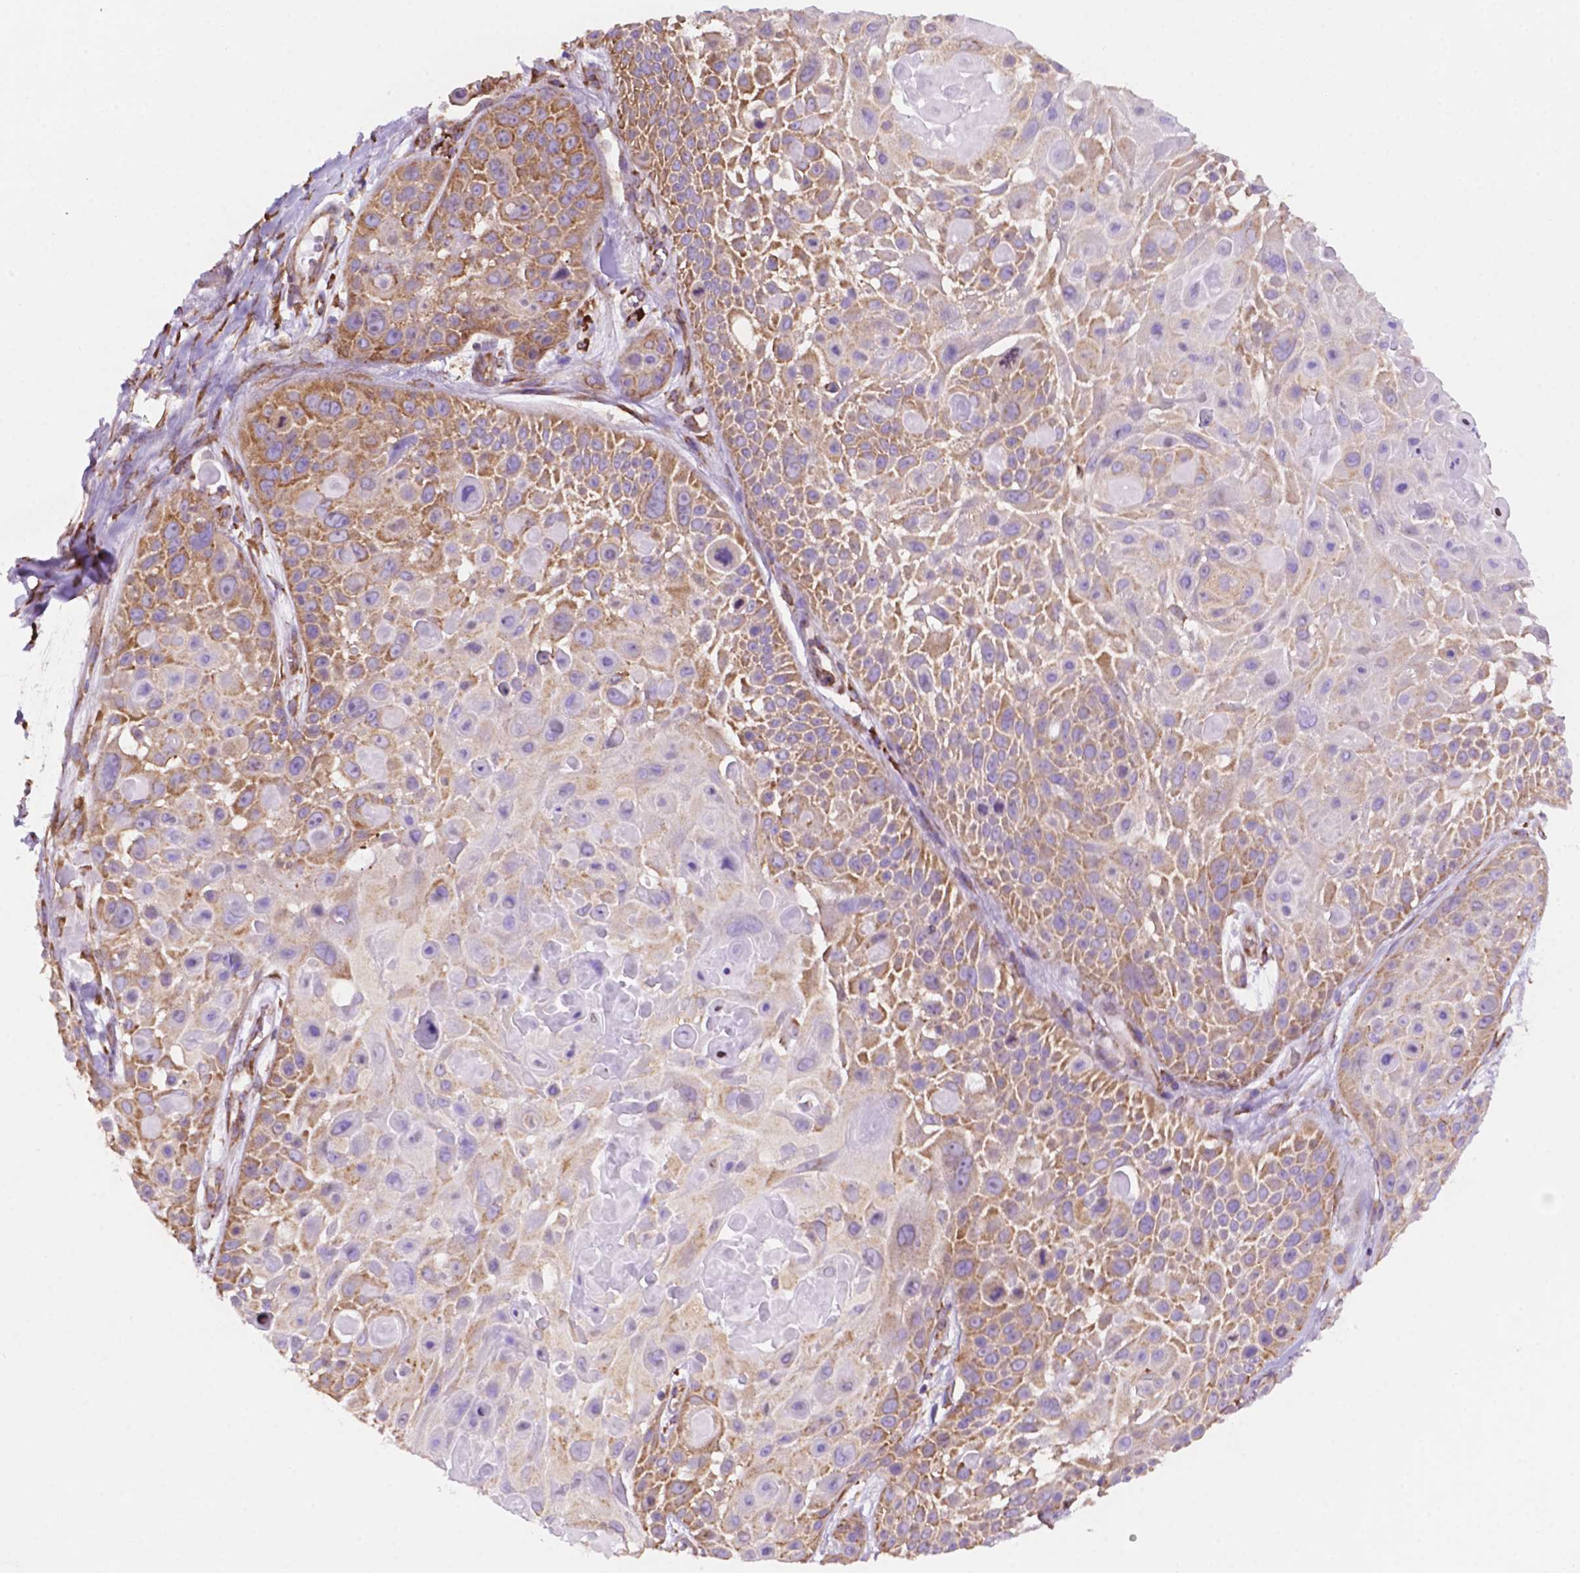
{"staining": {"intensity": "moderate", "quantity": "25%-75%", "location": "cytoplasmic/membranous"}, "tissue": "skin cancer", "cell_type": "Tumor cells", "image_type": "cancer", "snomed": [{"axis": "morphology", "description": "Squamous cell carcinoma, NOS"}, {"axis": "topography", "description": "Skin"}, {"axis": "topography", "description": "Anal"}], "caption": "DAB immunohistochemical staining of skin cancer (squamous cell carcinoma) demonstrates moderate cytoplasmic/membranous protein expression in about 25%-75% of tumor cells.", "gene": "RPL29", "patient": {"sex": "female", "age": 75}}